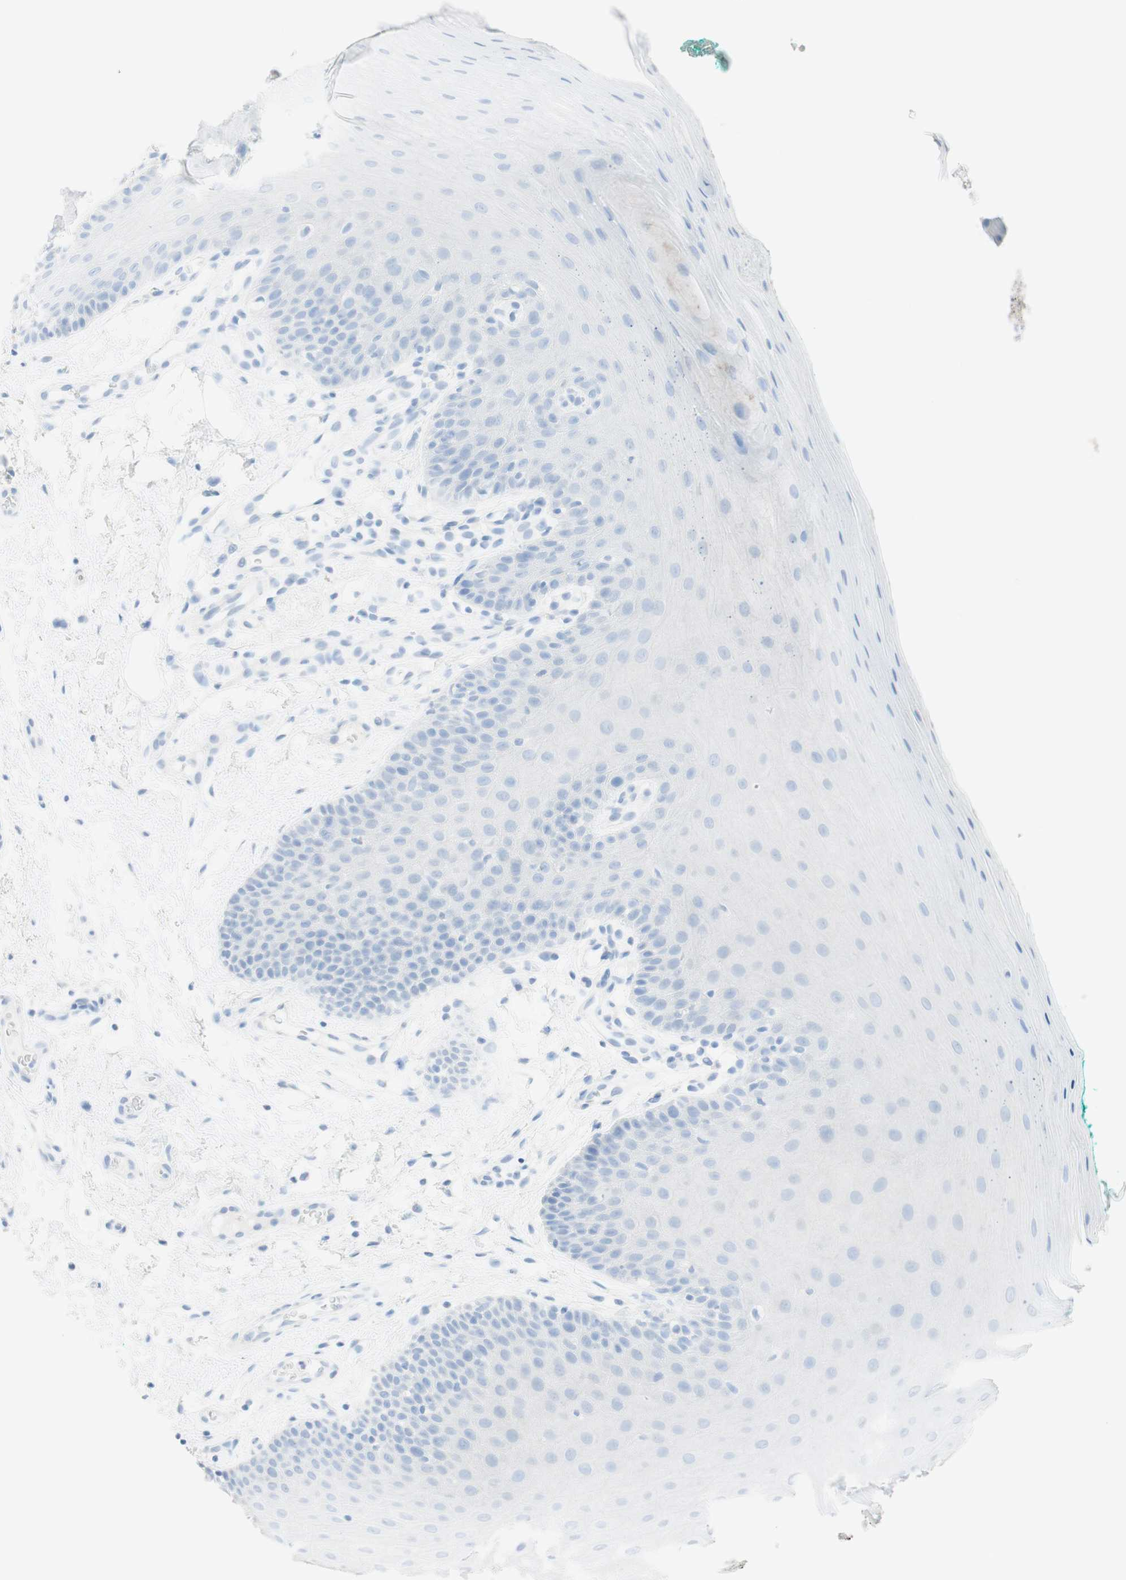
{"staining": {"intensity": "negative", "quantity": "none", "location": "none"}, "tissue": "oral mucosa", "cell_type": "Squamous epithelial cells", "image_type": "normal", "snomed": [{"axis": "morphology", "description": "Normal tissue, NOS"}, {"axis": "topography", "description": "Skeletal muscle"}, {"axis": "topography", "description": "Oral tissue"}], "caption": "Histopathology image shows no protein staining in squamous epithelial cells of benign oral mucosa.", "gene": "TPO", "patient": {"sex": "male", "age": 58}}